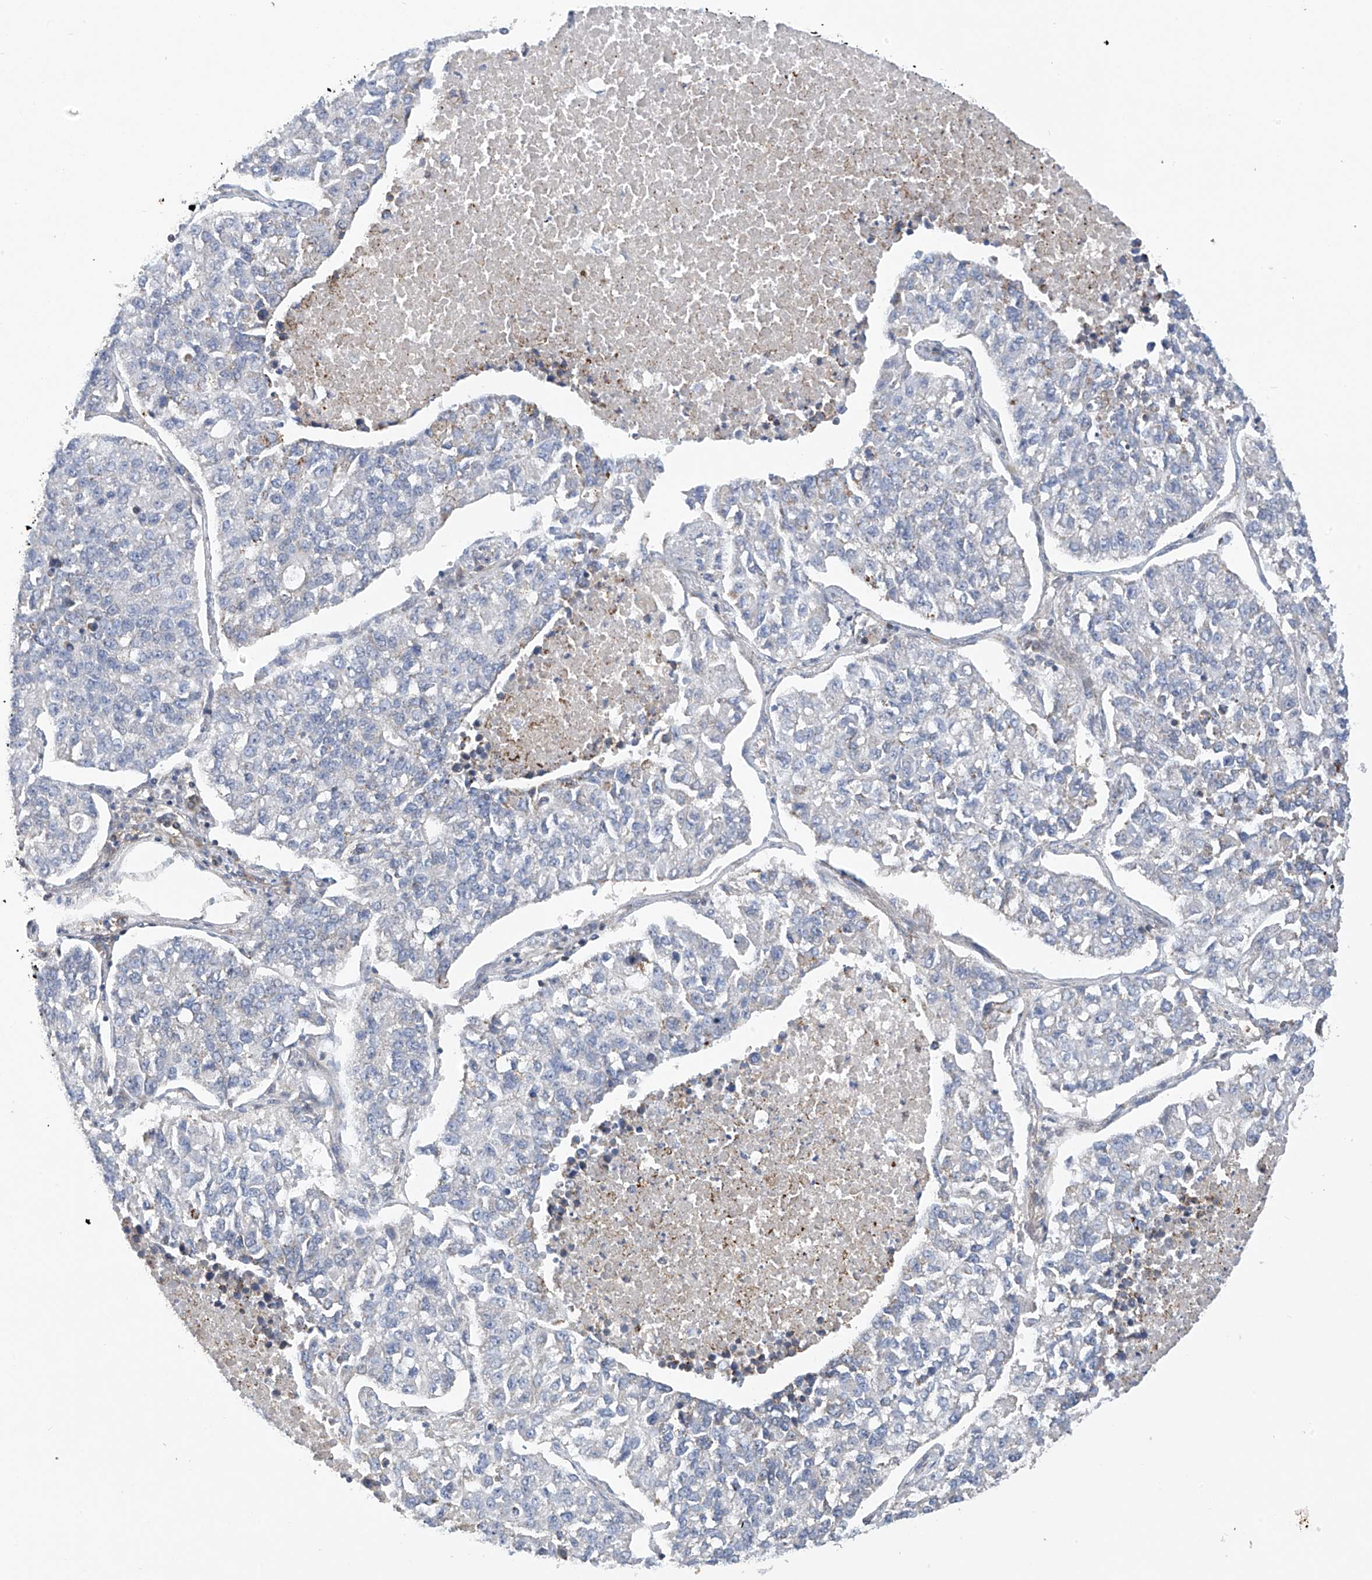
{"staining": {"intensity": "negative", "quantity": "none", "location": "none"}, "tissue": "lung cancer", "cell_type": "Tumor cells", "image_type": "cancer", "snomed": [{"axis": "morphology", "description": "Adenocarcinoma, NOS"}, {"axis": "topography", "description": "Lung"}], "caption": "IHC of lung cancer (adenocarcinoma) shows no positivity in tumor cells. (DAB IHC, high magnification).", "gene": "SLCO4A1", "patient": {"sex": "male", "age": 49}}